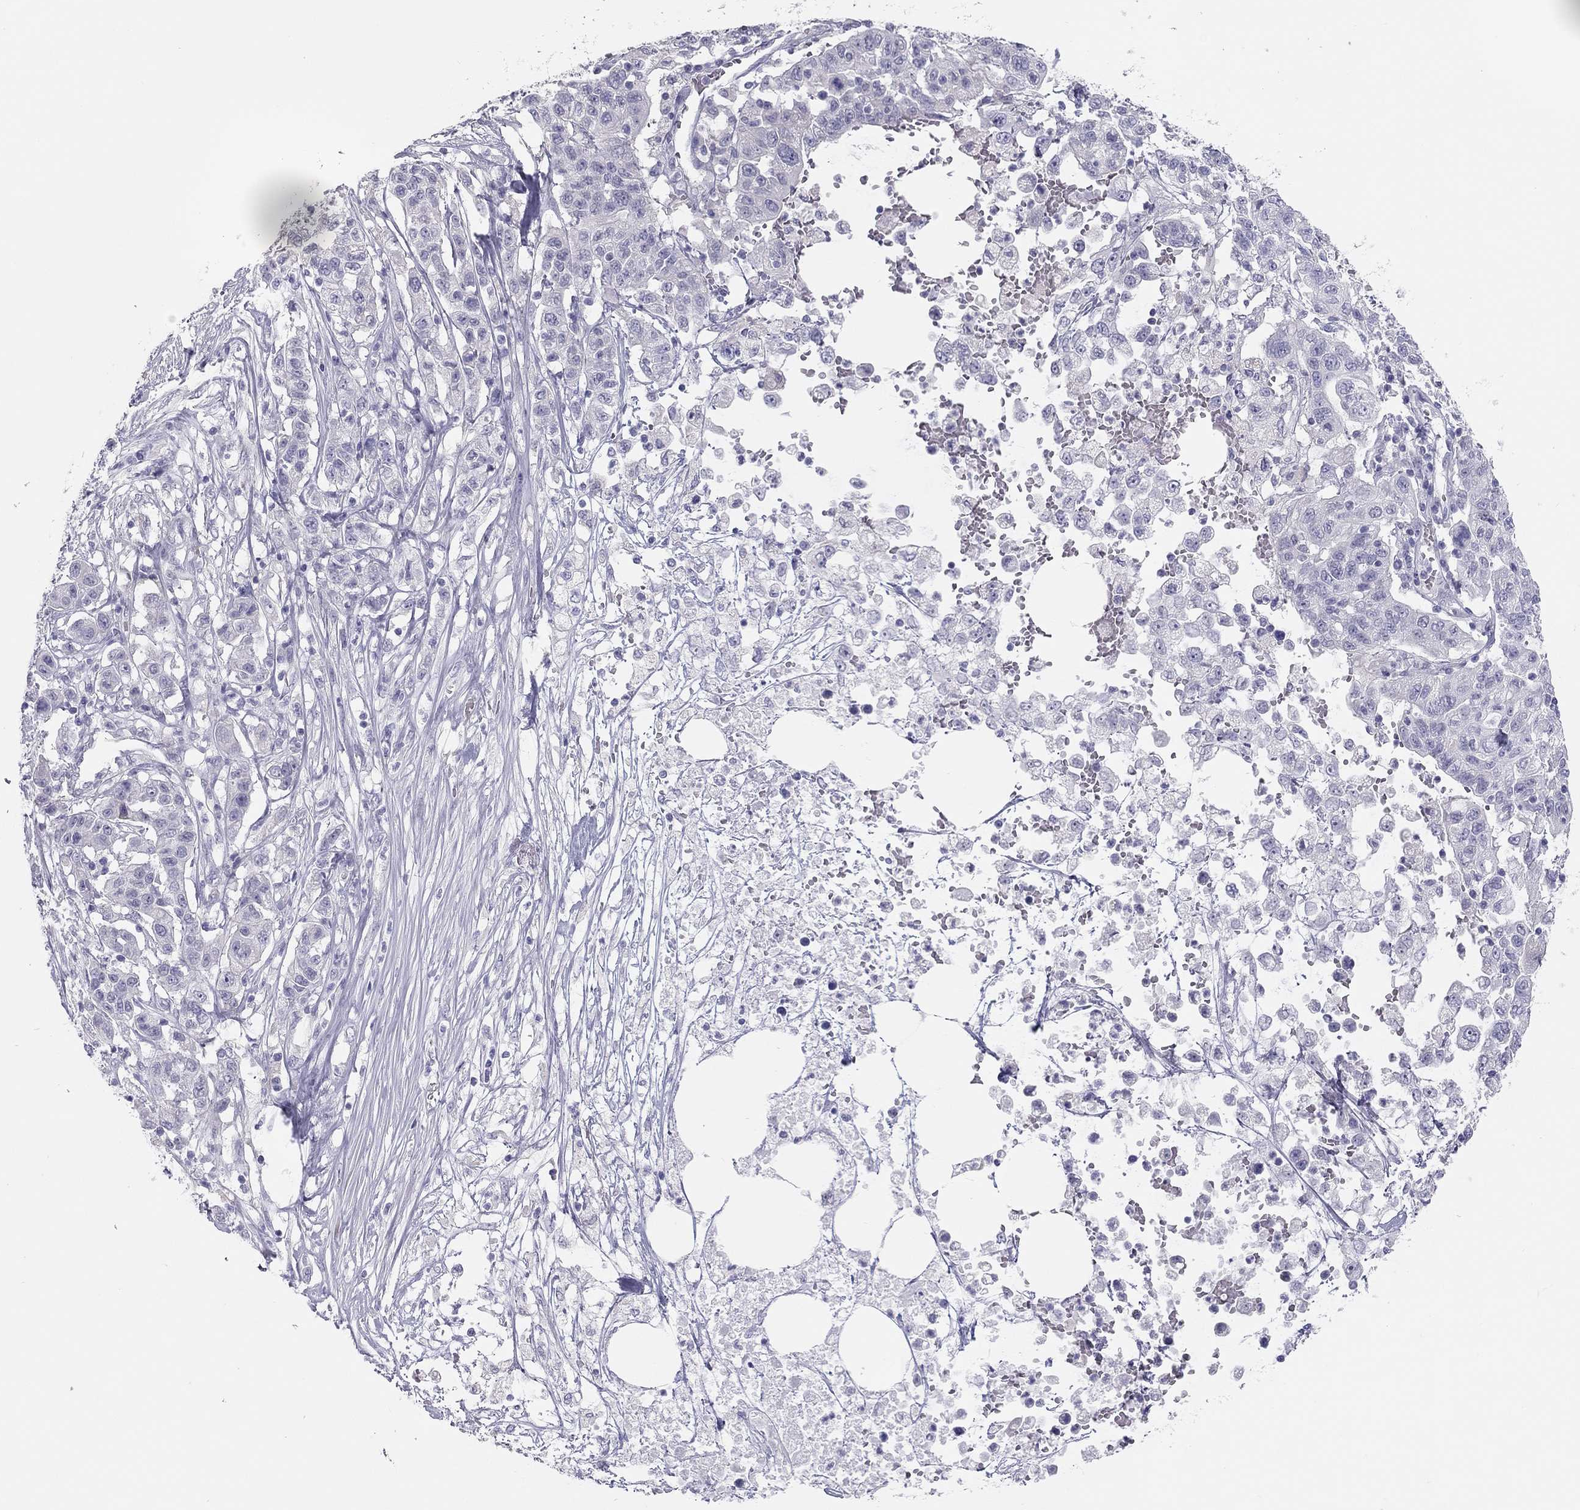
{"staining": {"intensity": "negative", "quantity": "none", "location": "none"}, "tissue": "liver cancer", "cell_type": "Tumor cells", "image_type": "cancer", "snomed": [{"axis": "morphology", "description": "Adenocarcinoma, NOS"}, {"axis": "morphology", "description": "Cholangiocarcinoma"}, {"axis": "topography", "description": "Liver"}], "caption": "Tumor cells are negative for brown protein staining in cholangiocarcinoma (liver). Nuclei are stained in blue.", "gene": "SPATA12", "patient": {"sex": "male", "age": 64}}